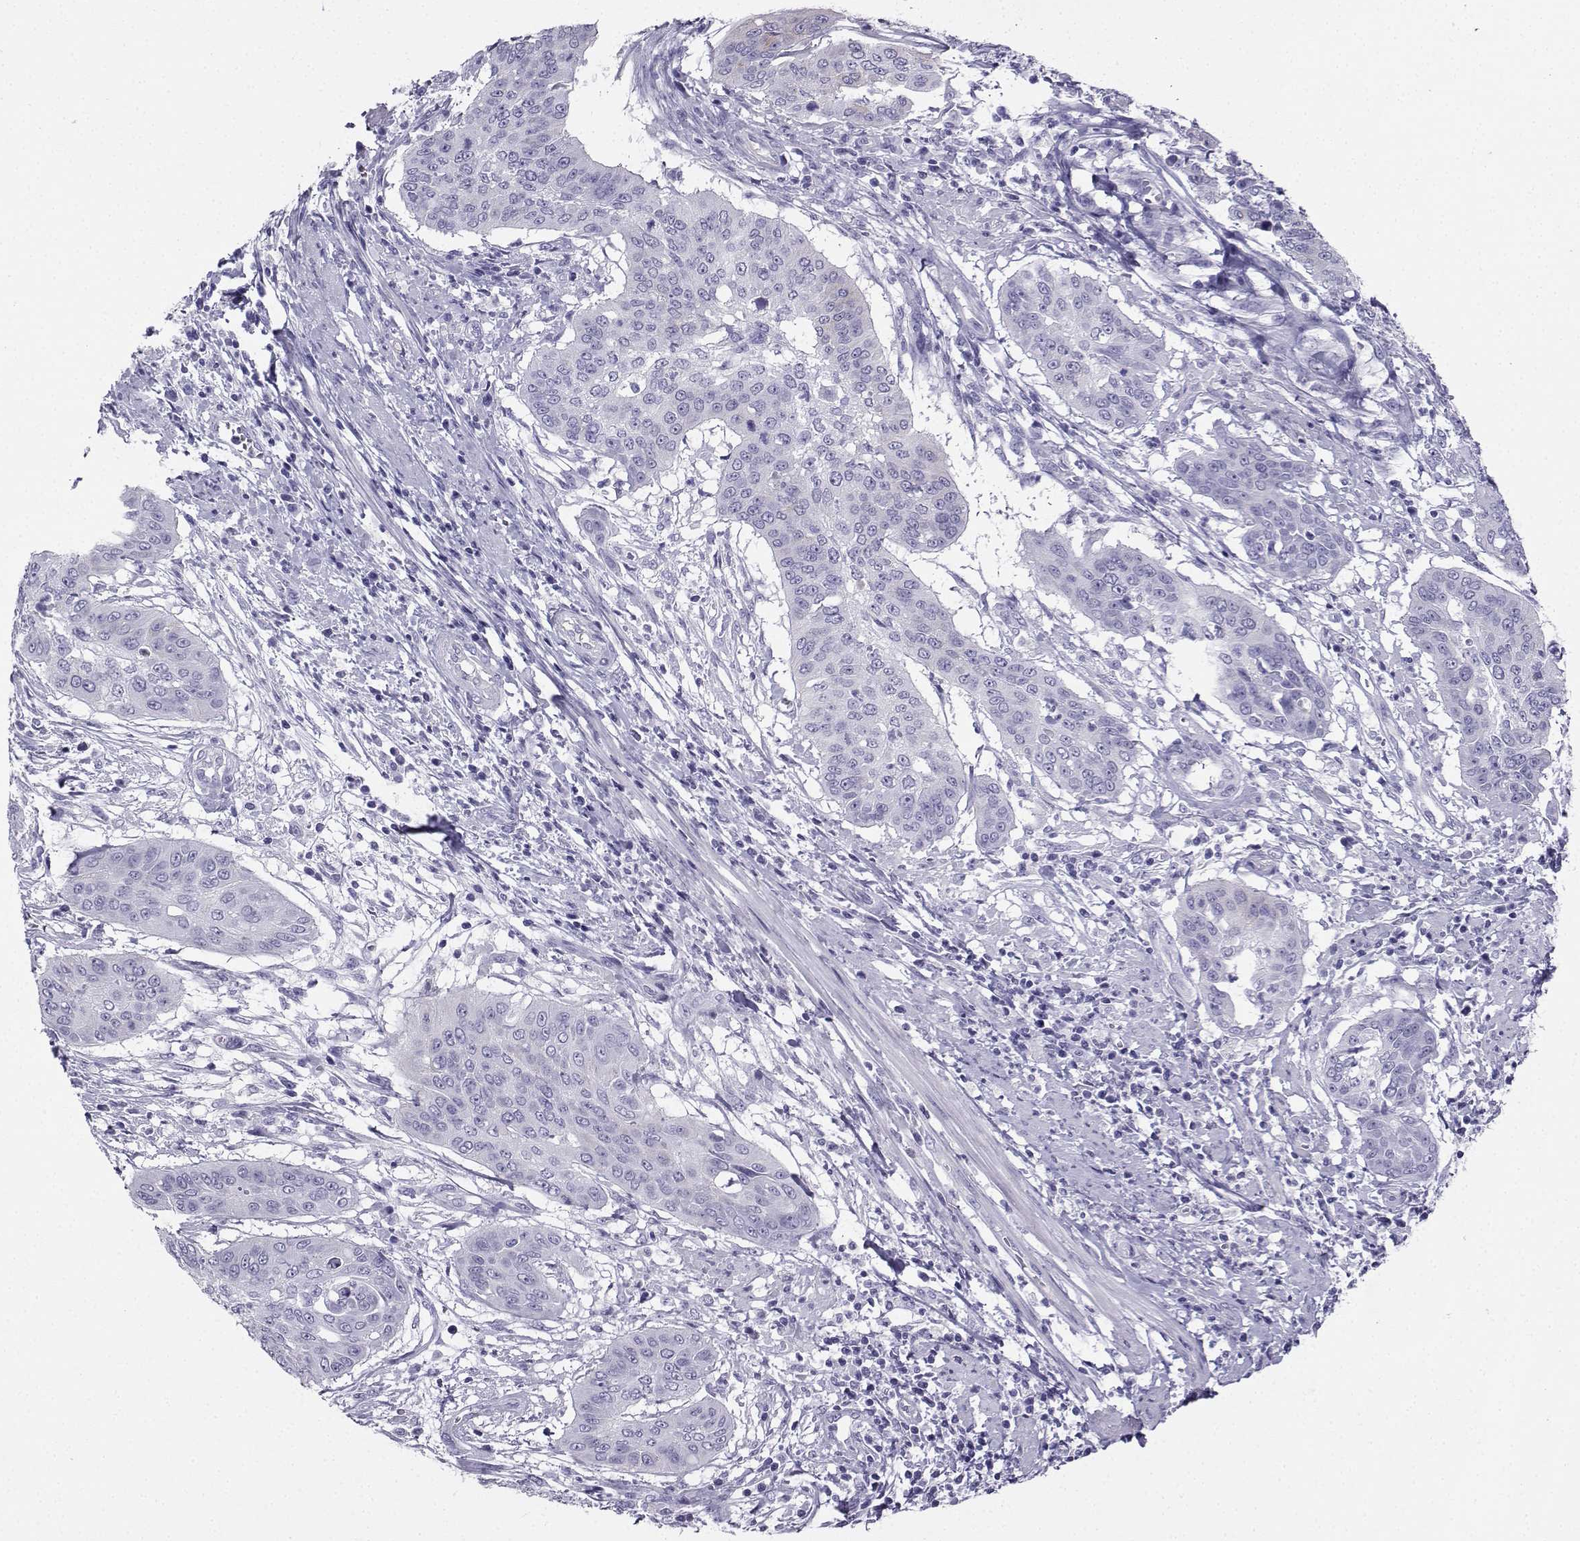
{"staining": {"intensity": "negative", "quantity": "none", "location": "none"}, "tissue": "cervical cancer", "cell_type": "Tumor cells", "image_type": "cancer", "snomed": [{"axis": "morphology", "description": "Squamous cell carcinoma, NOS"}, {"axis": "topography", "description": "Cervix"}], "caption": "An IHC image of cervical cancer (squamous cell carcinoma) is shown. There is no staining in tumor cells of cervical cancer (squamous cell carcinoma).", "gene": "CD109", "patient": {"sex": "female", "age": 39}}